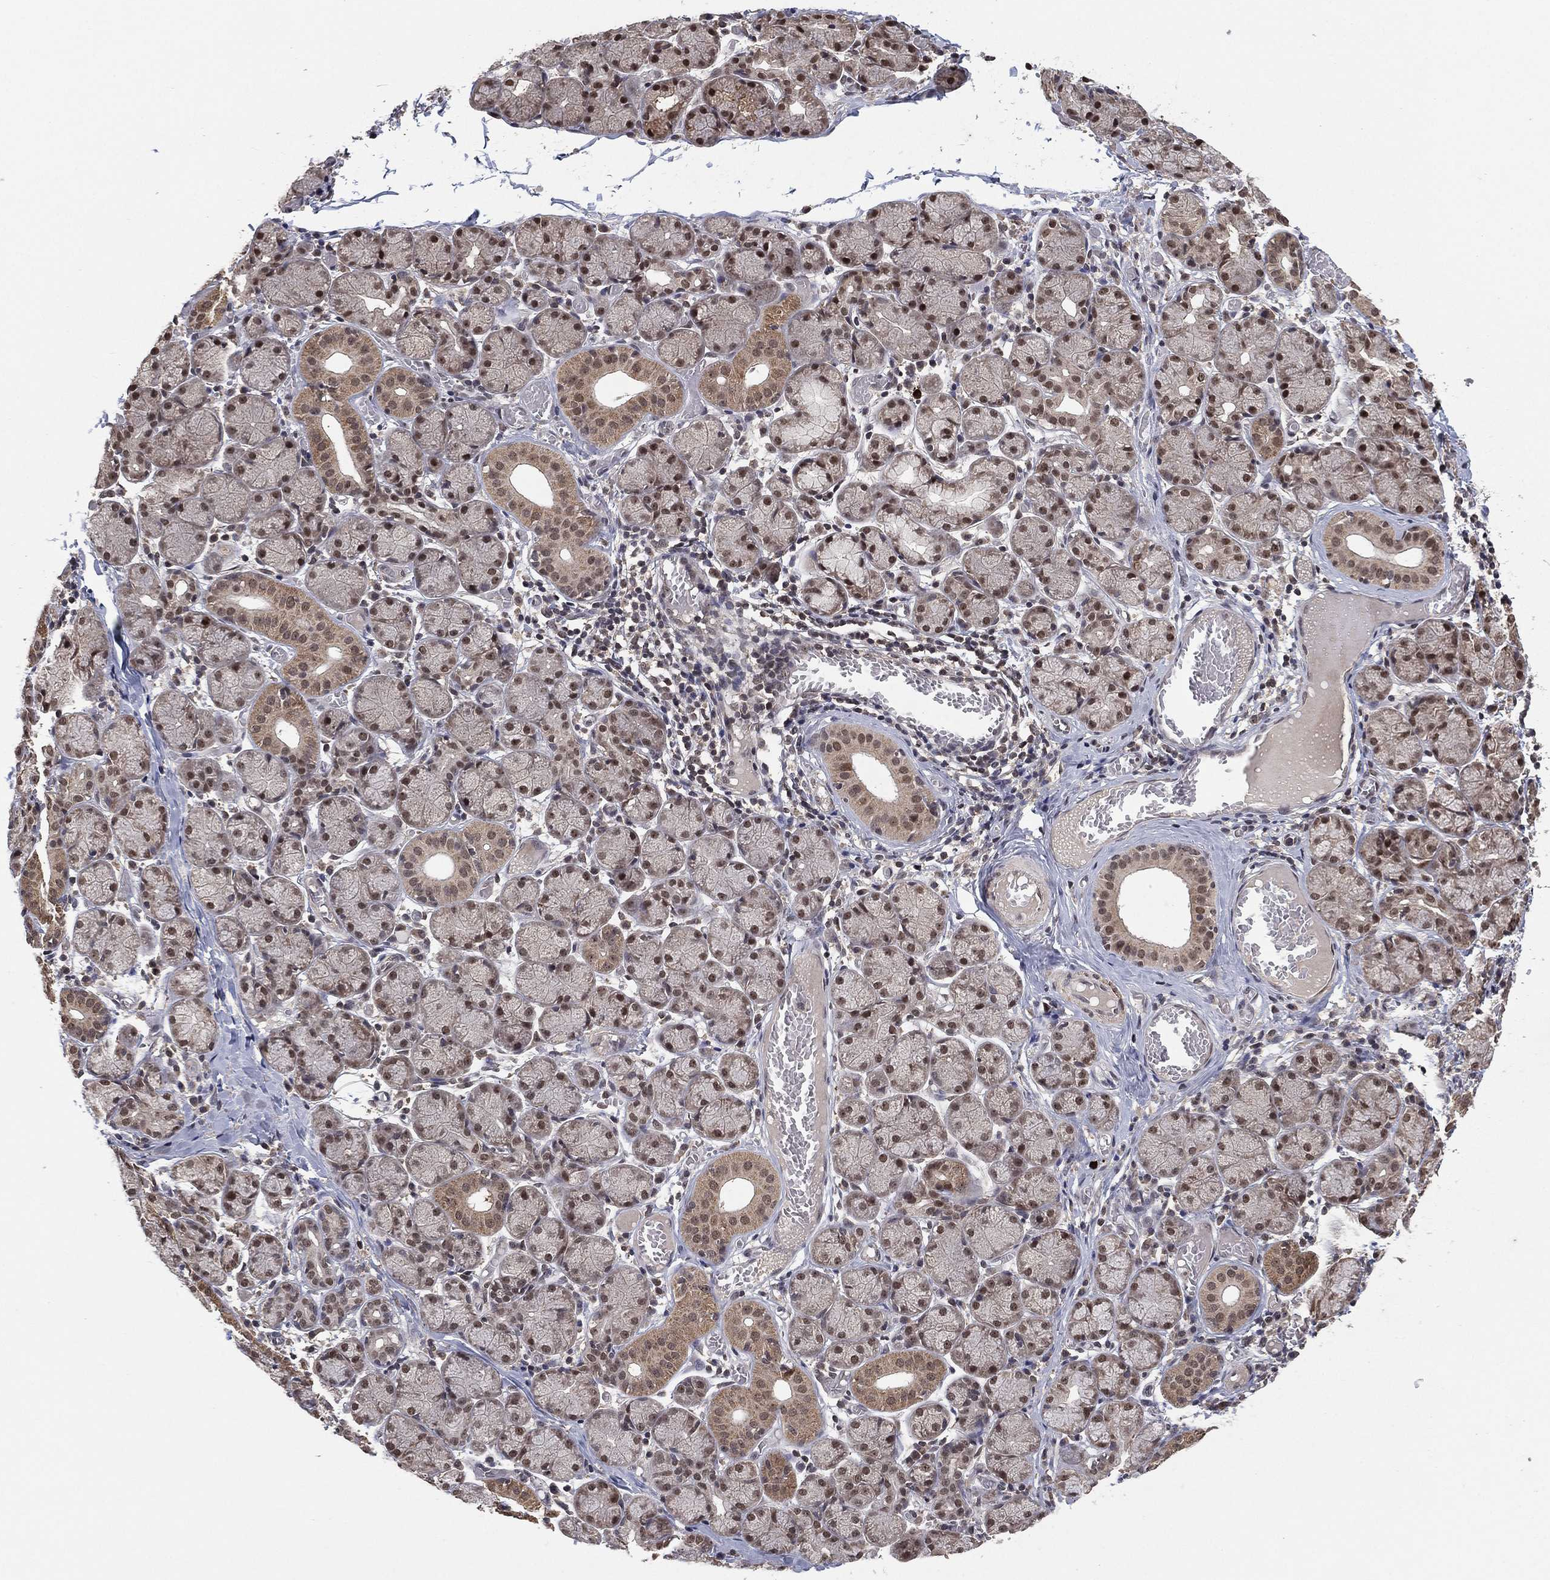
{"staining": {"intensity": "moderate", "quantity": "25%-75%", "location": "cytoplasmic/membranous"}, "tissue": "salivary gland", "cell_type": "Glandular cells", "image_type": "normal", "snomed": [{"axis": "morphology", "description": "Normal tissue, NOS"}, {"axis": "topography", "description": "Salivary gland"}, {"axis": "topography", "description": "Peripheral nerve tissue"}], "caption": "DAB immunohistochemical staining of normal human salivary gland displays moderate cytoplasmic/membranous protein staining in about 25%-75% of glandular cells.", "gene": "NELFCD", "patient": {"sex": "female", "age": 24}}